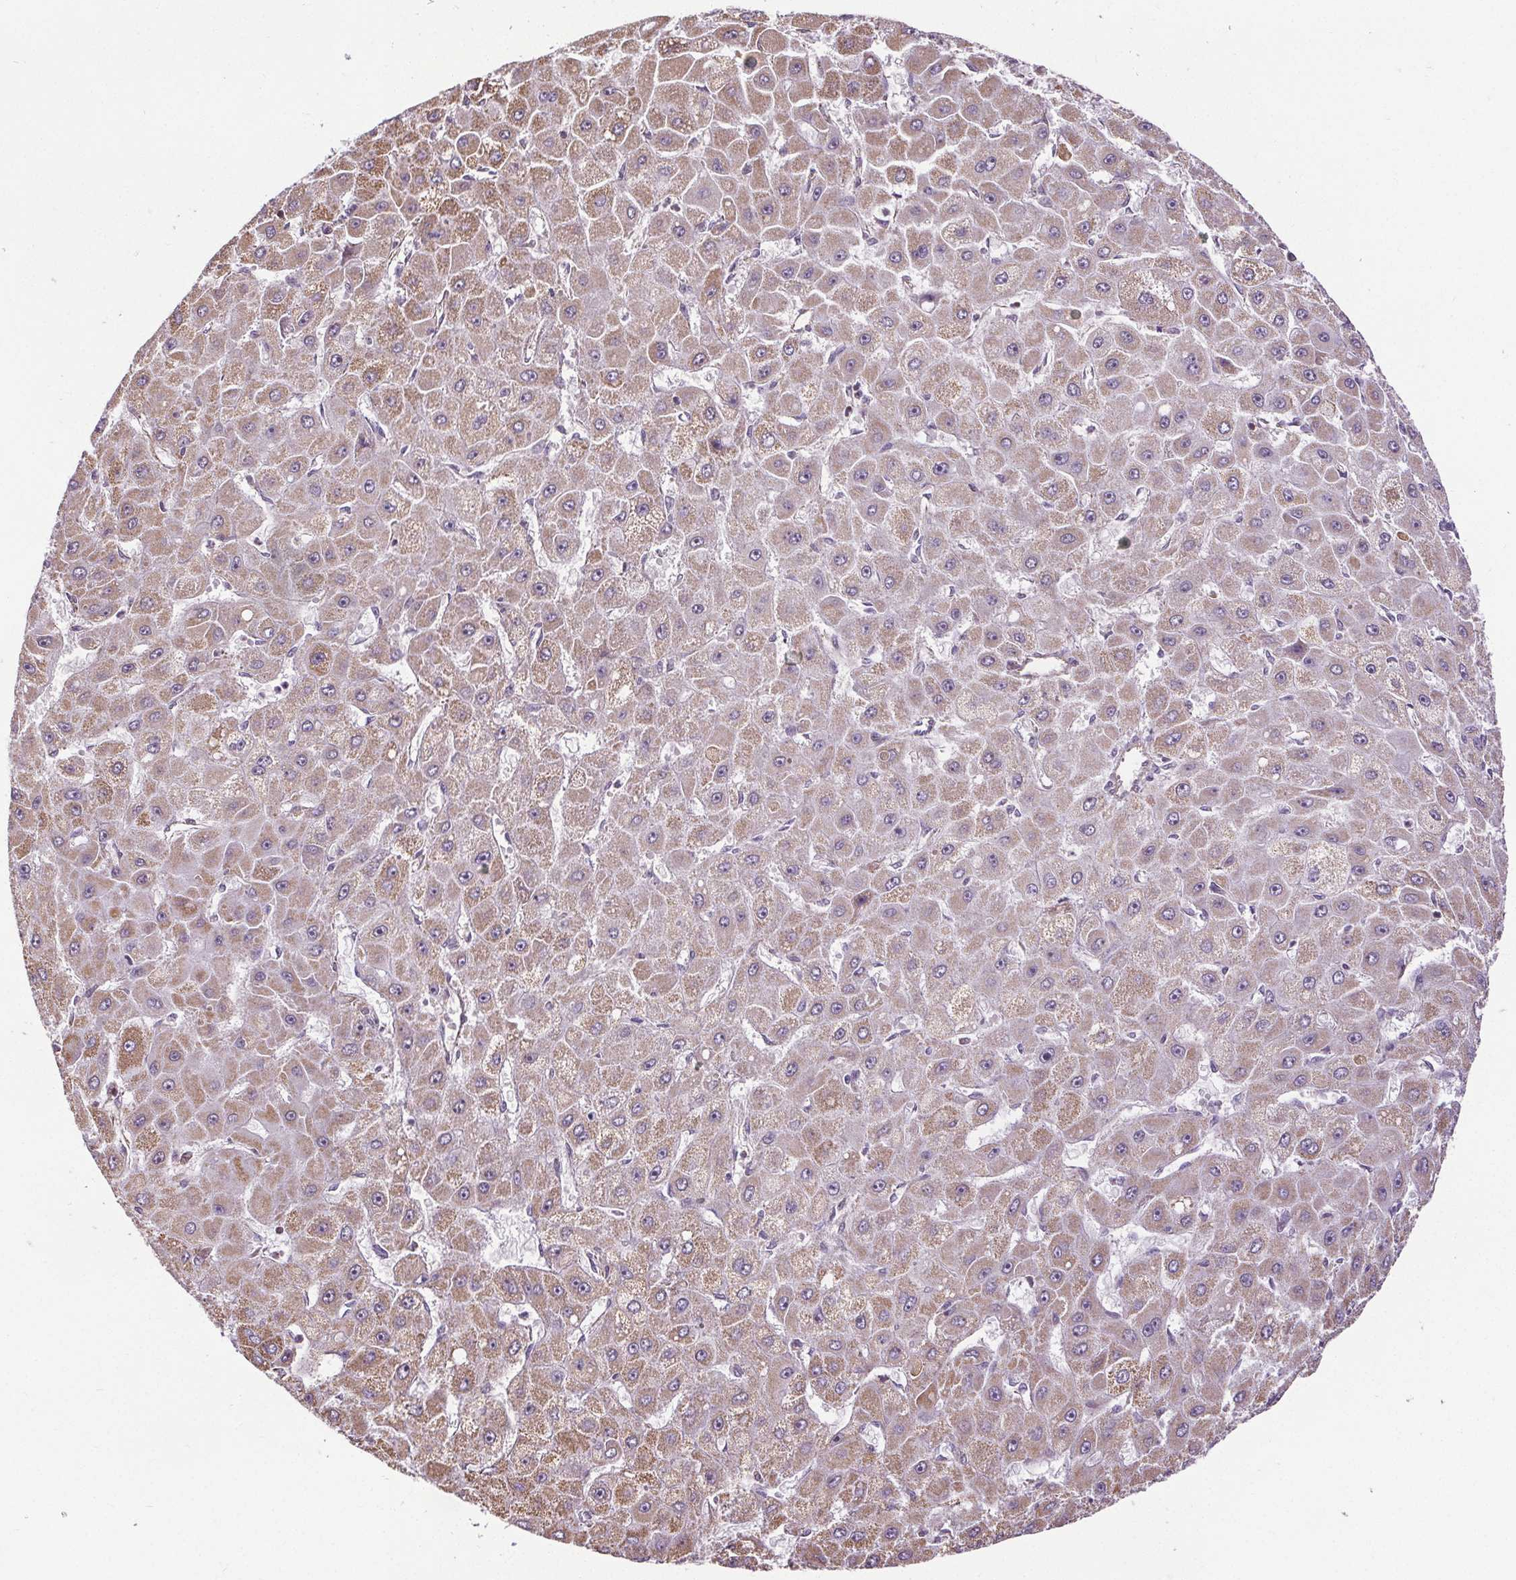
{"staining": {"intensity": "weak", "quantity": "25%-75%", "location": "cytoplasmic/membranous"}, "tissue": "liver cancer", "cell_type": "Tumor cells", "image_type": "cancer", "snomed": [{"axis": "morphology", "description": "Carcinoma, Hepatocellular, NOS"}, {"axis": "topography", "description": "Liver"}], "caption": "Protein staining reveals weak cytoplasmic/membranous staining in approximately 25%-75% of tumor cells in hepatocellular carcinoma (liver). (Stains: DAB (3,3'-diaminobenzidine) in brown, nuclei in blue, Microscopy: brightfield microscopy at high magnification).", "gene": "ZNF548", "patient": {"sex": "female", "age": 25}}